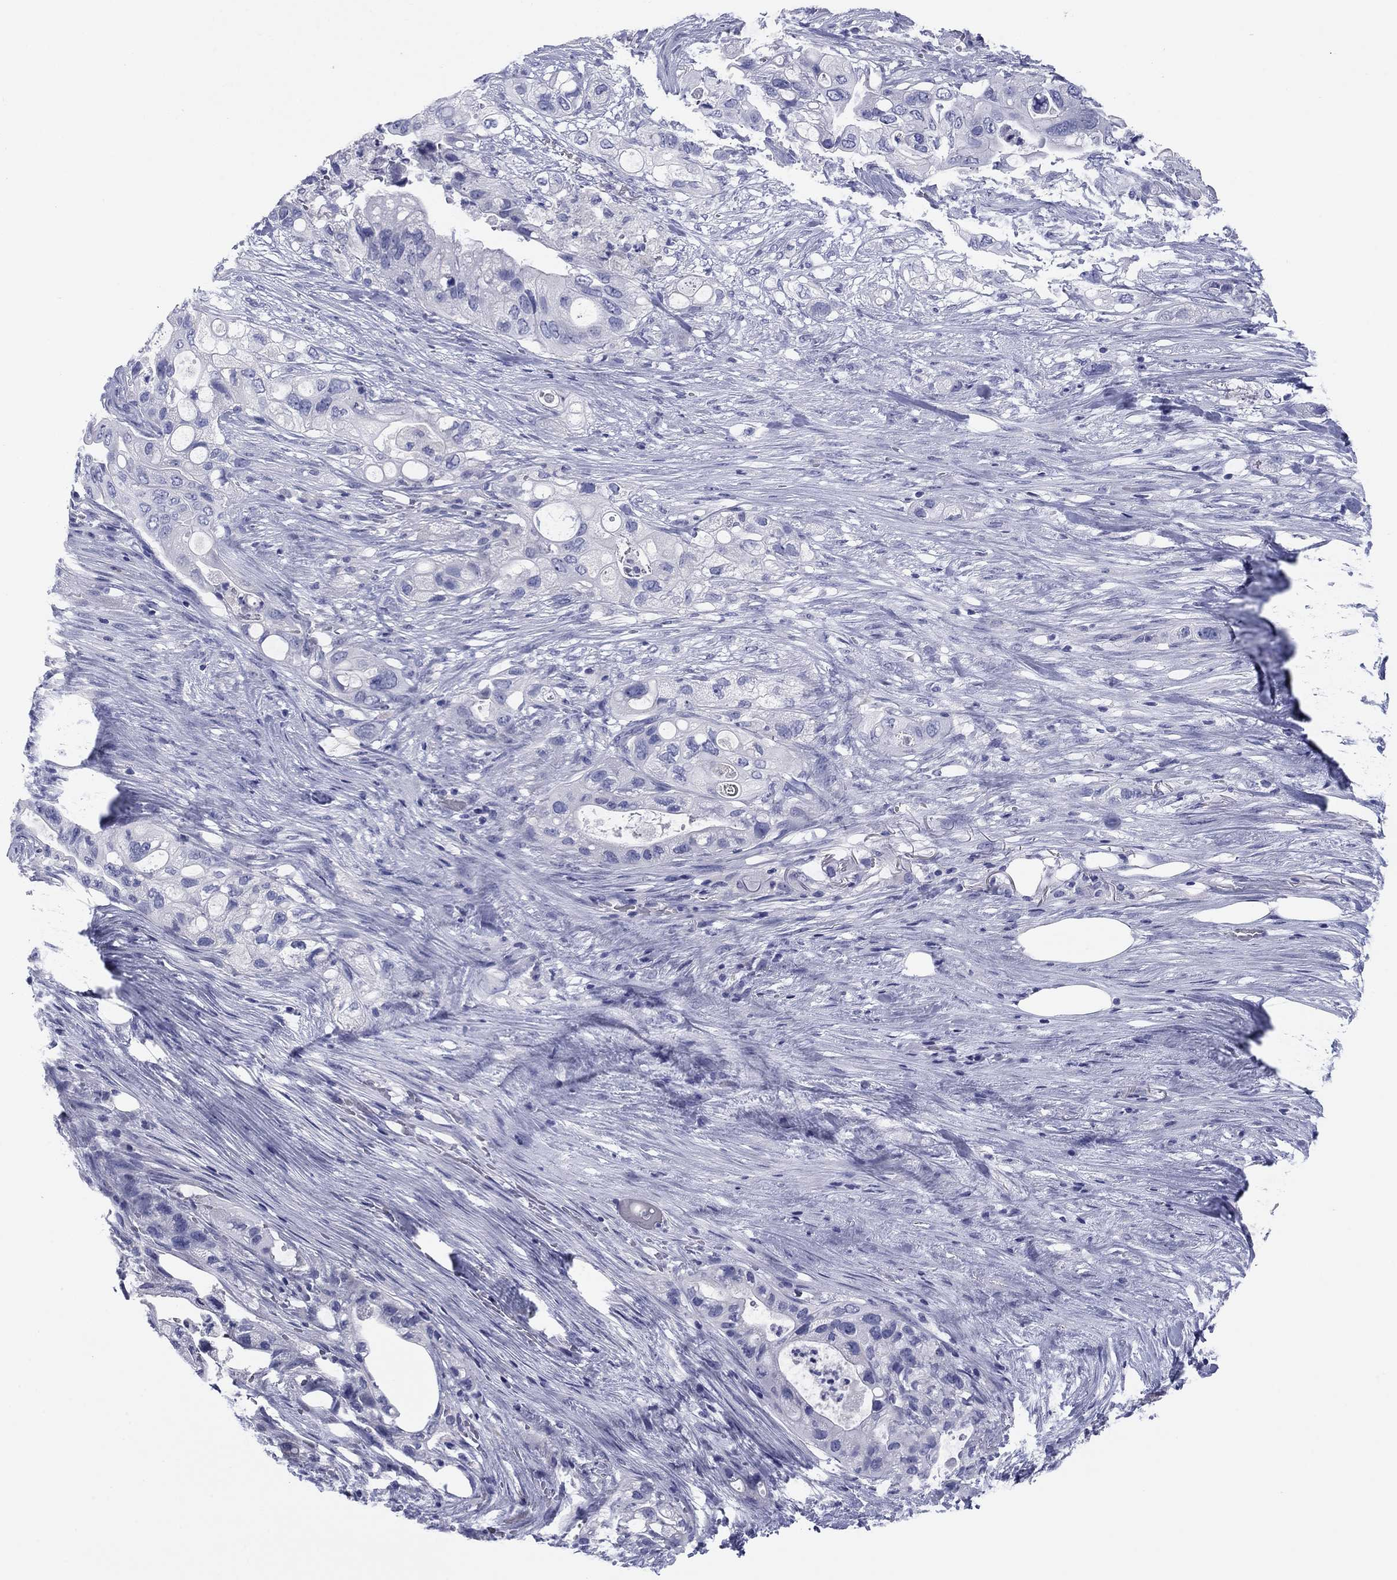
{"staining": {"intensity": "negative", "quantity": "none", "location": "none"}, "tissue": "pancreatic cancer", "cell_type": "Tumor cells", "image_type": "cancer", "snomed": [{"axis": "morphology", "description": "Adenocarcinoma, NOS"}, {"axis": "topography", "description": "Pancreas"}], "caption": "This is an IHC image of adenocarcinoma (pancreatic). There is no staining in tumor cells.", "gene": "KCNH1", "patient": {"sex": "female", "age": 72}}